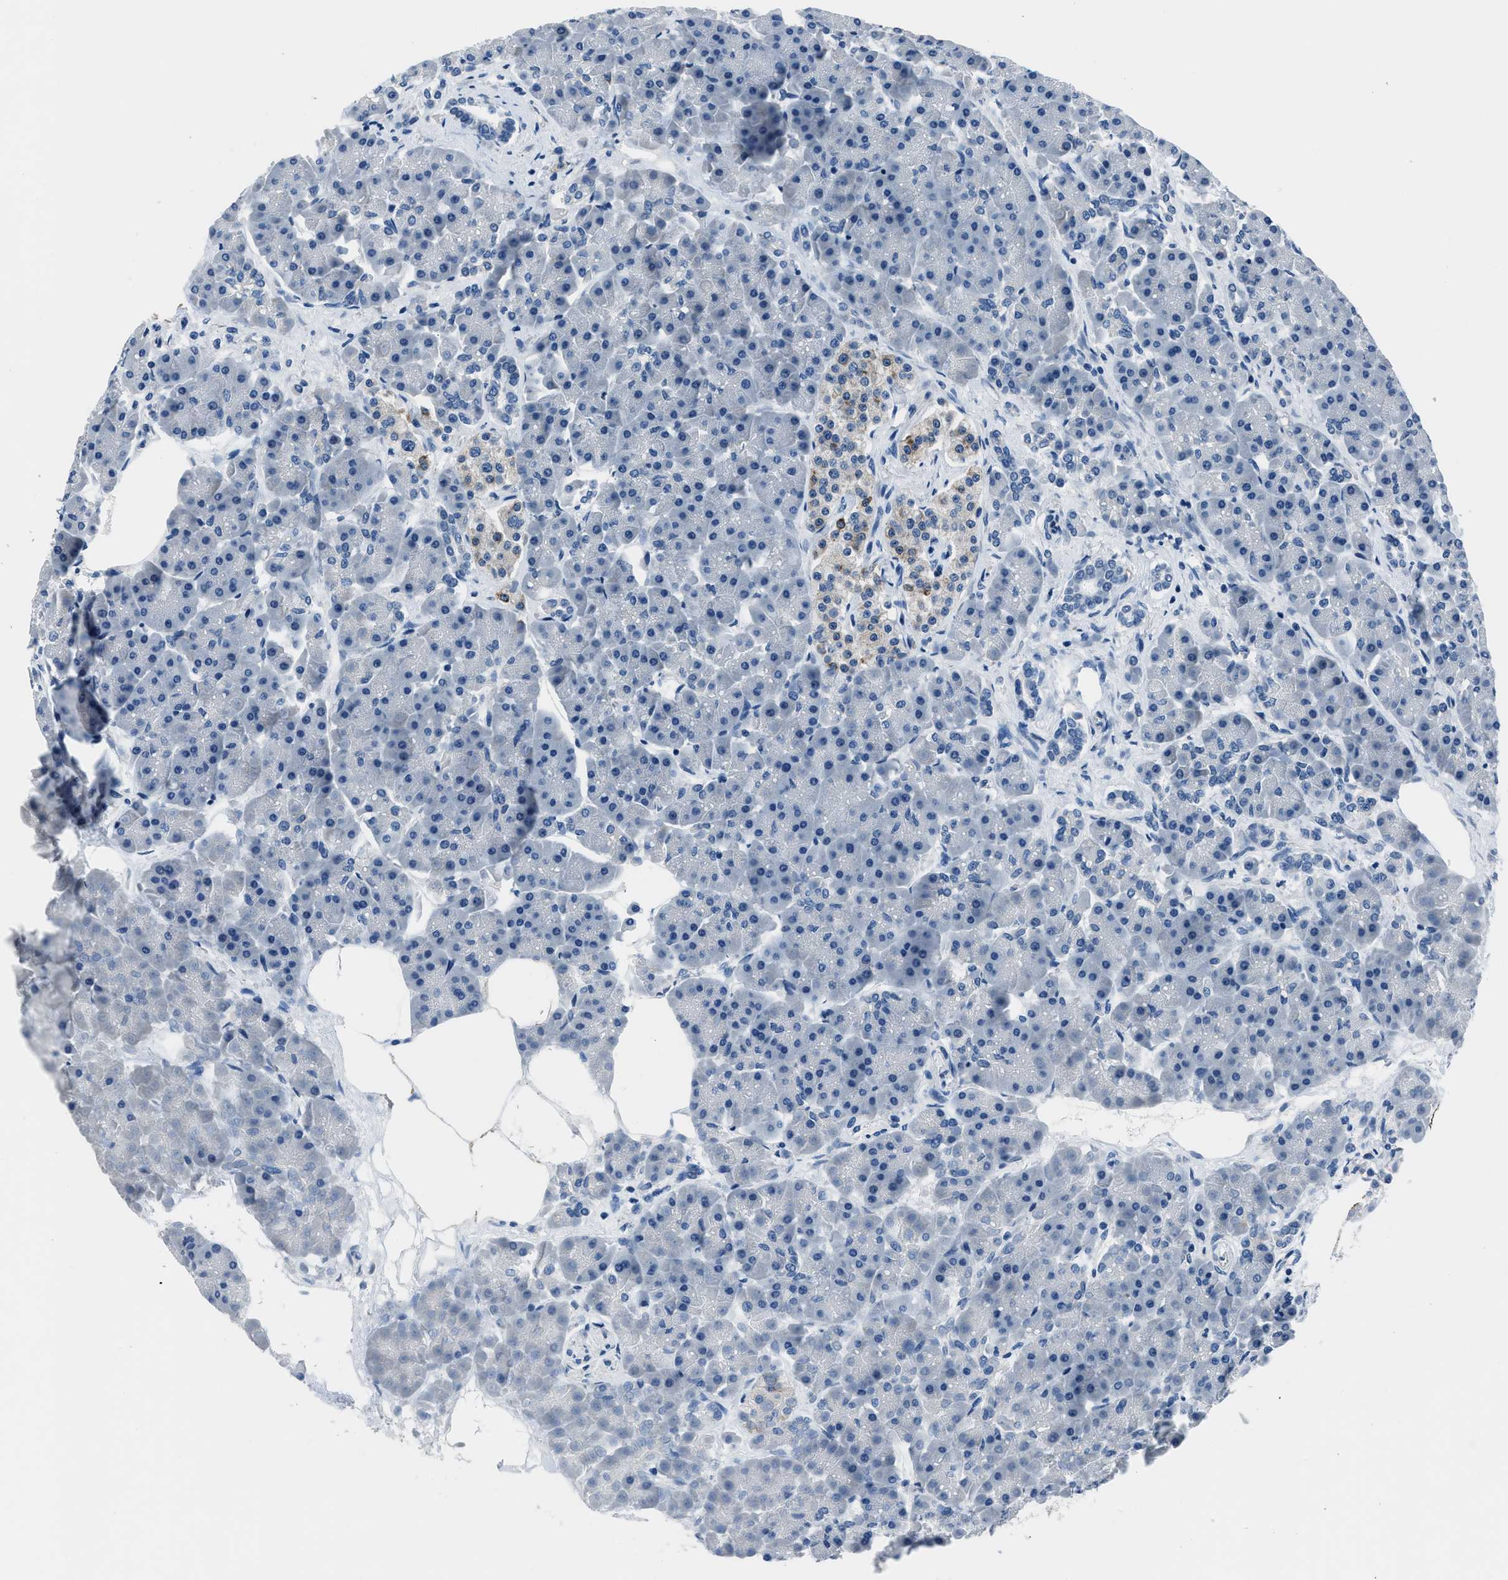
{"staining": {"intensity": "negative", "quantity": "none", "location": "none"}, "tissue": "pancreas", "cell_type": "Exocrine glandular cells", "image_type": "normal", "snomed": [{"axis": "morphology", "description": "Normal tissue, NOS"}, {"axis": "topography", "description": "Pancreas"}], "caption": "The histopathology image displays no staining of exocrine glandular cells in unremarkable pancreas. The staining was performed using DAB to visualize the protein expression in brown, while the nuclei were stained in blue with hematoxylin (Magnification: 20x).", "gene": "GJA3", "patient": {"sex": "female", "age": 70}}